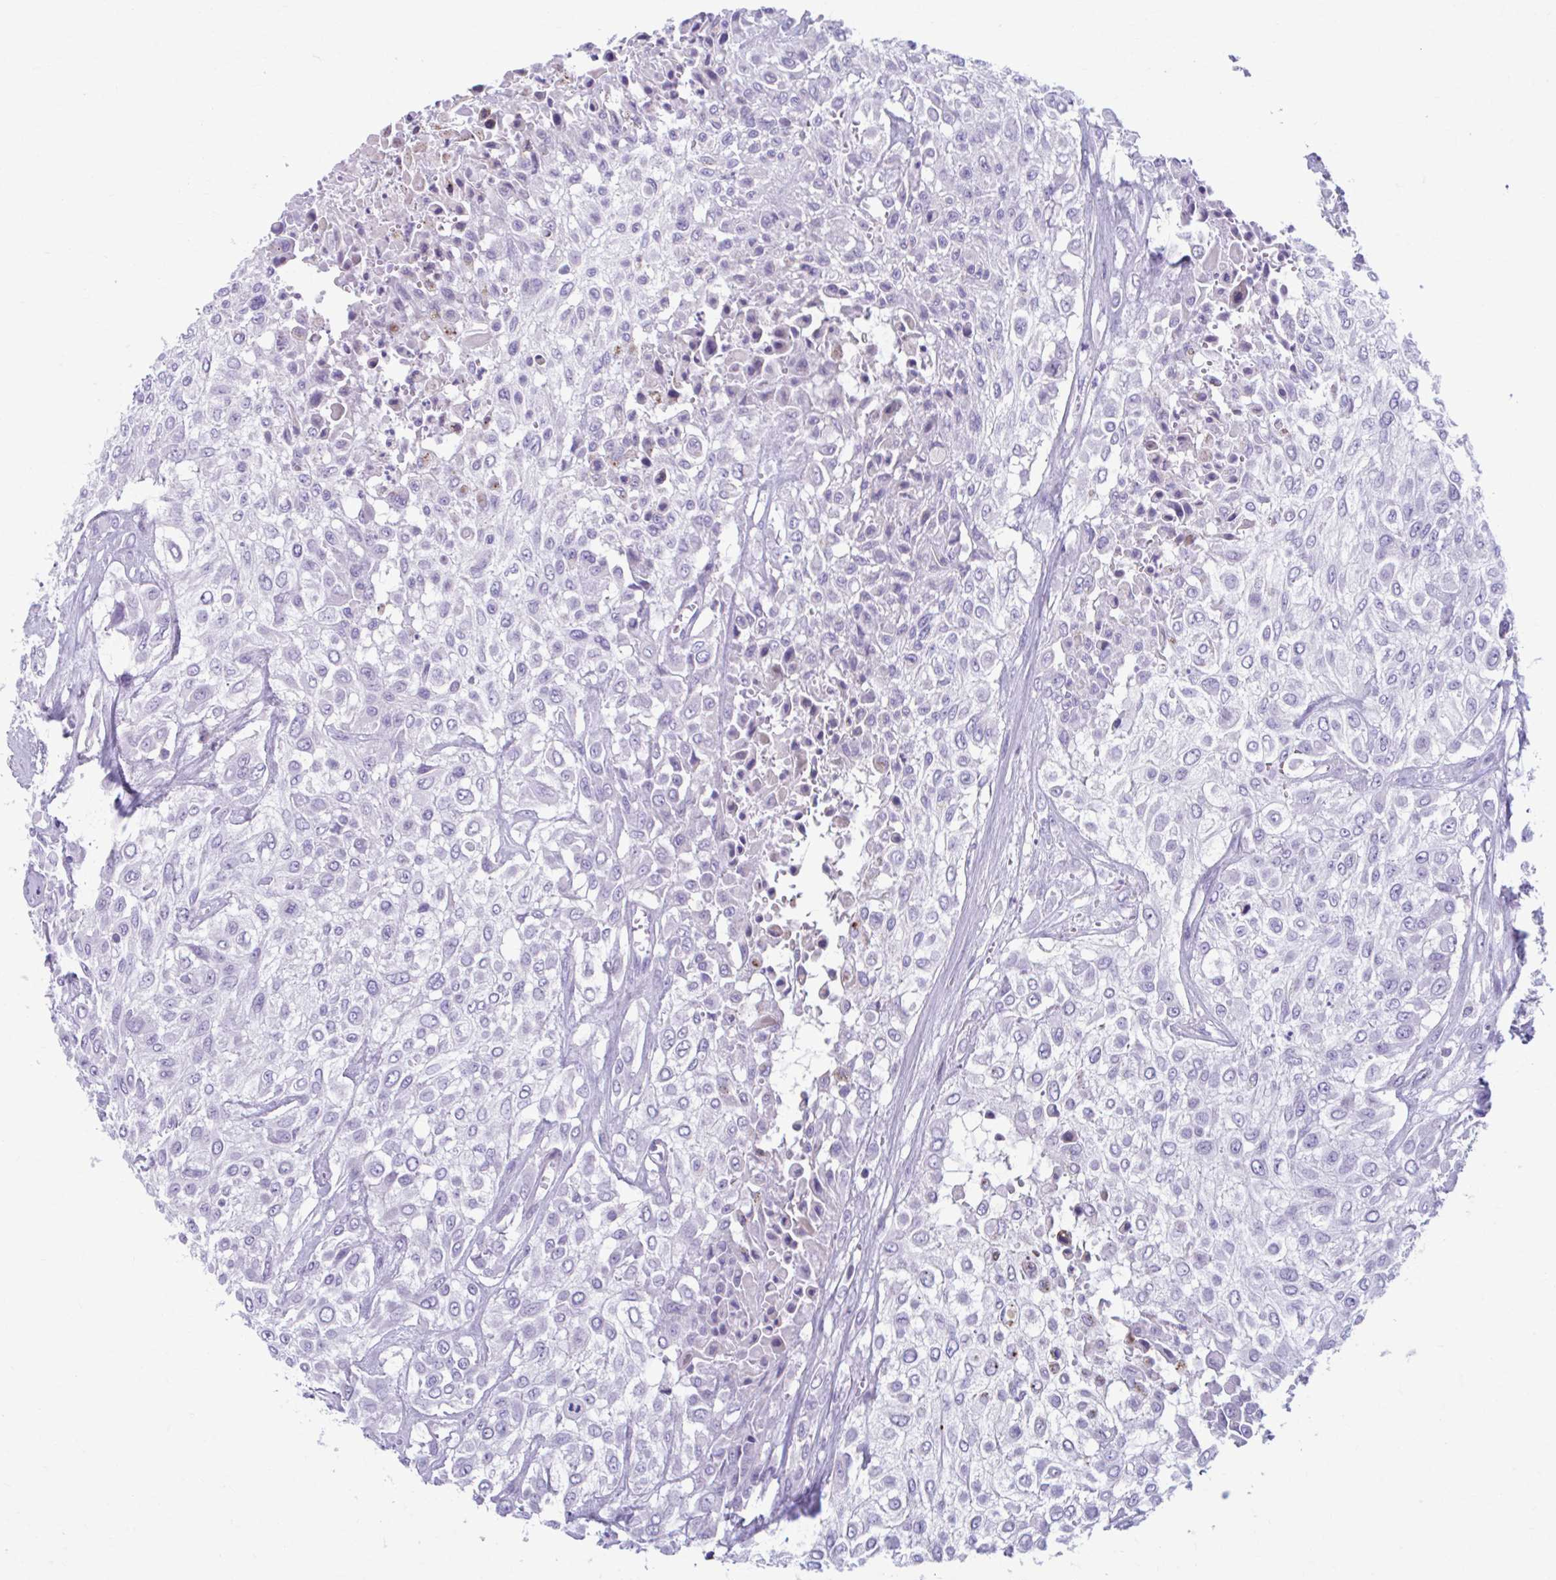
{"staining": {"intensity": "moderate", "quantity": "<25%", "location": "cytoplasmic/membranous"}, "tissue": "urothelial cancer", "cell_type": "Tumor cells", "image_type": "cancer", "snomed": [{"axis": "morphology", "description": "Urothelial carcinoma, High grade"}, {"axis": "topography", "description": "Urinary bladder"}], "caption": "Urothelial cancer was stained to show a protein in brown. There is low levels of moderate cytoplasmic/membranous expression in about <25% of tumor cells.", "gene": "C12orf71", "patient": {"sex": "male", "age": 57}}